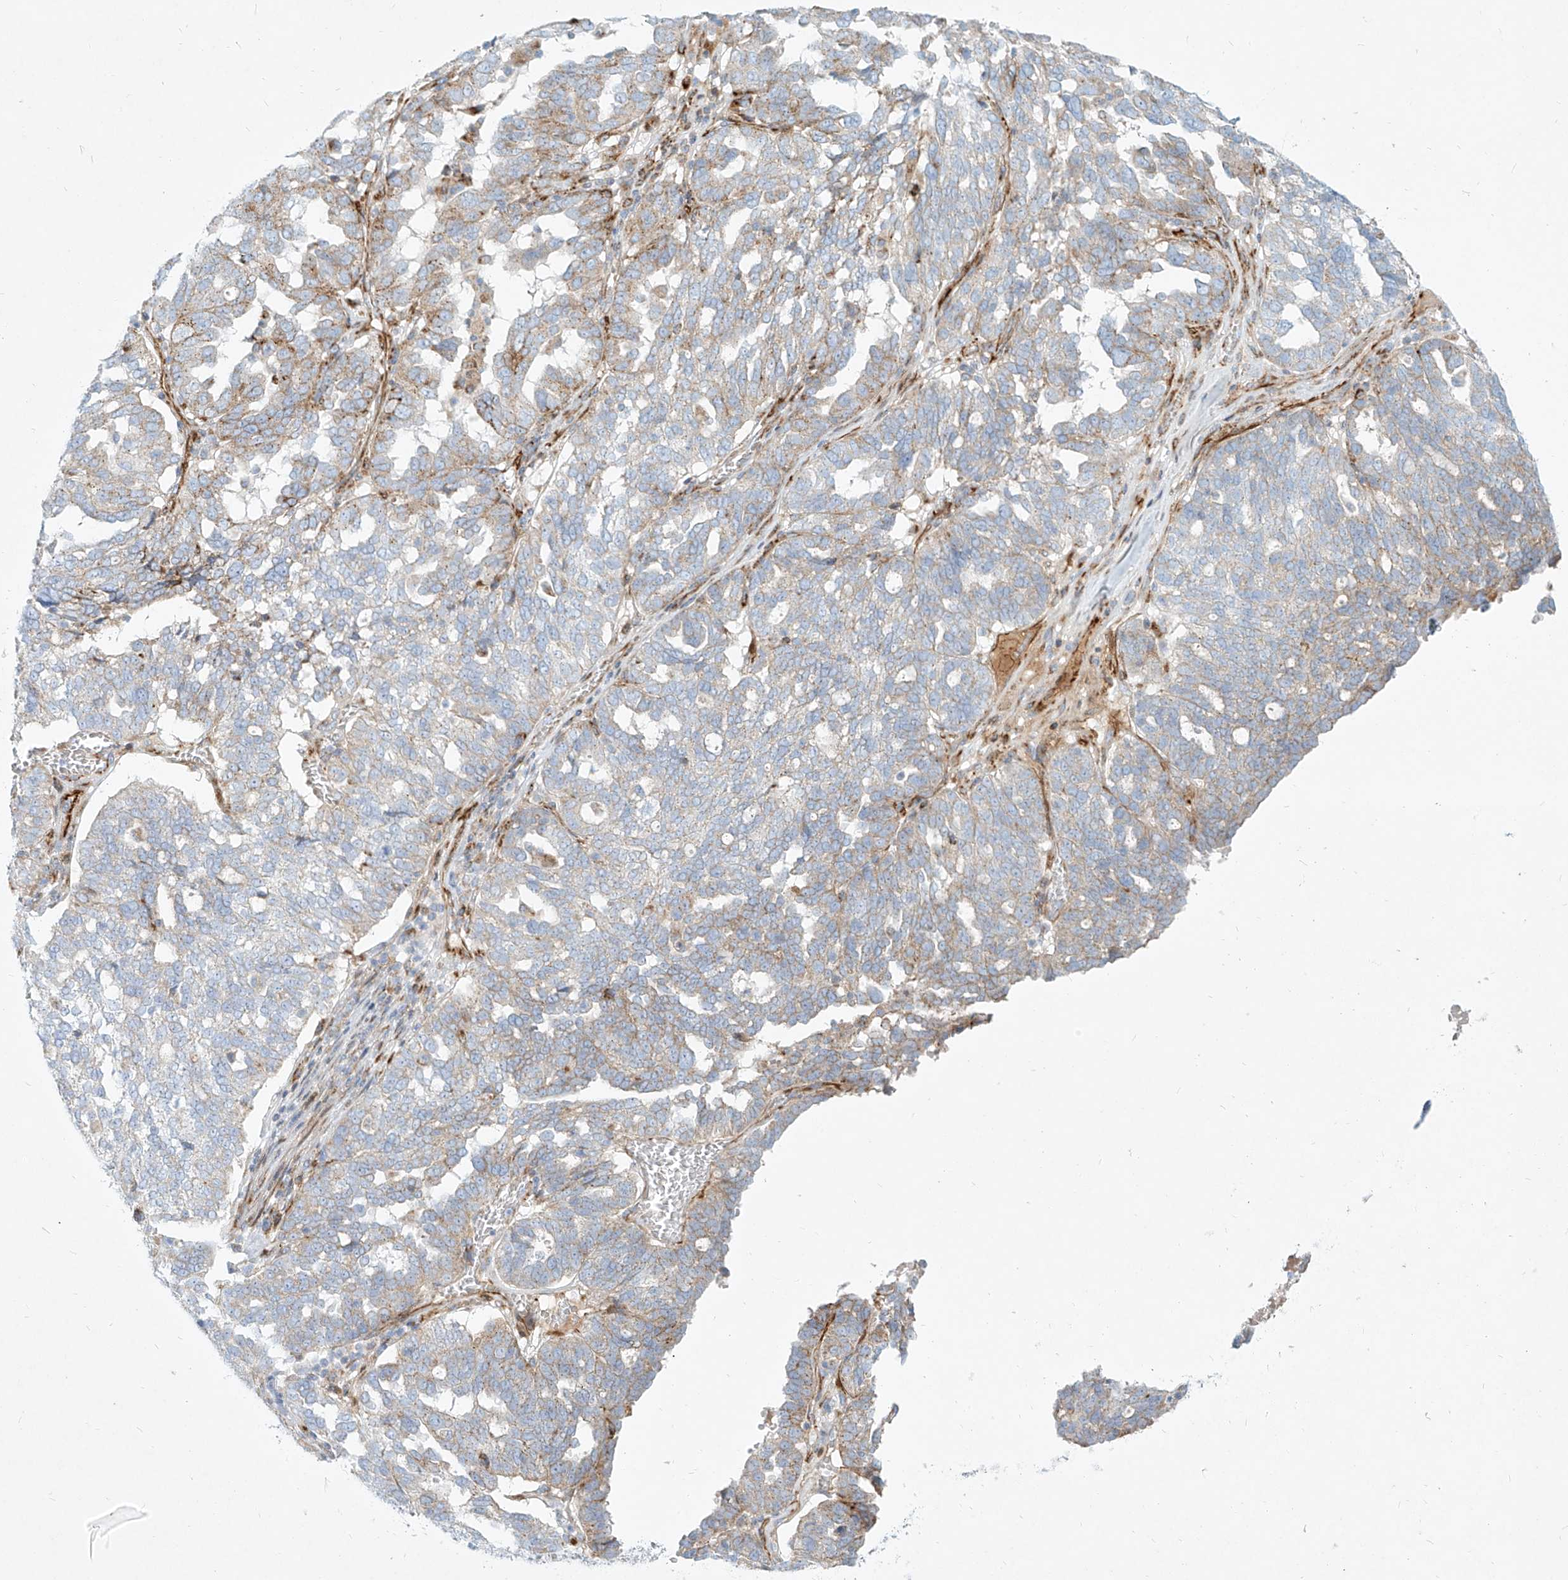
{"staining": {"intensity": "weak", "quantity": "25%-75%", "location": "cytoplasmic/membranous"}, "tissue": "ovarian cancer", "cell_type": "Tumor cells", "image_type": "cancer", "snomed": [{"axis": "morphology", "description": "Cystadenocarcinoma, serous, NOS"}, {"axis": "topography", "description": "Ovary"}], "caption": "The image displays staining of ovarian cancer (serous cystadenocarcinoma), revealing weak cytoplasmic/membranous protein expression (brown color) within tumor cells.", "gene": "MTX2", "patient": {"sex": "female", "age": 59}}